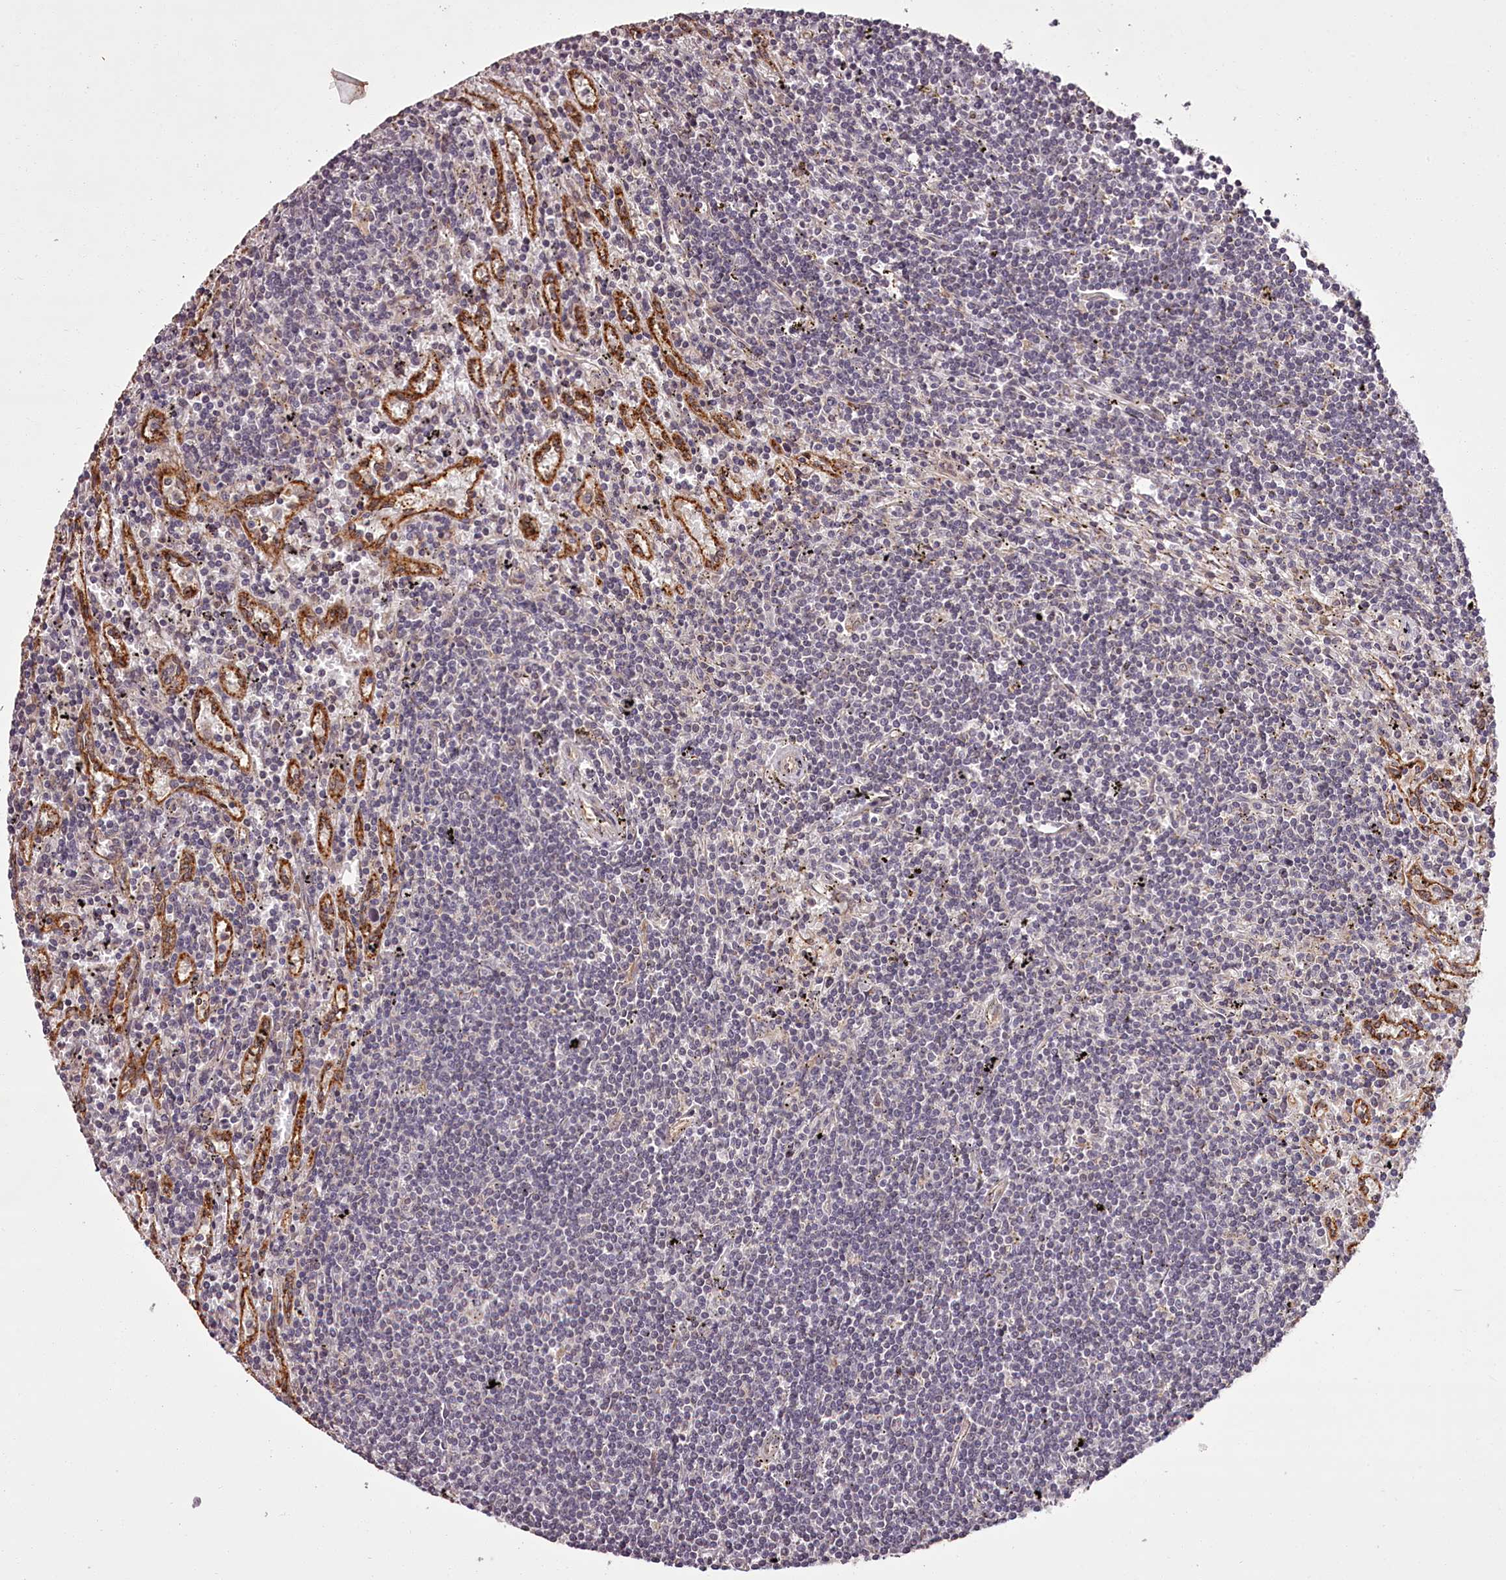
{"staining": {"intensity": "negative", "quantity": "none", "location": "none"}, "tissue": "lymphoma", "cell_type": "Tumor cells", "image_type": "cancer", "snomed": [{"axis": "morphology", "description": "Malignant lymphoma, non-Hodgkin's type, Low grade"}, {"axis": "topography", "description": "Spleen"}], "caption": "DAB (3,3'-diaminobenzidine) immunohistochemical staining of low-grade malignant lymphoma, non-Hodgkin's type shows no significant positivity in tumor cells.", "gene": "CCDC92", "patient": {"sex": "male", "age": 76}}